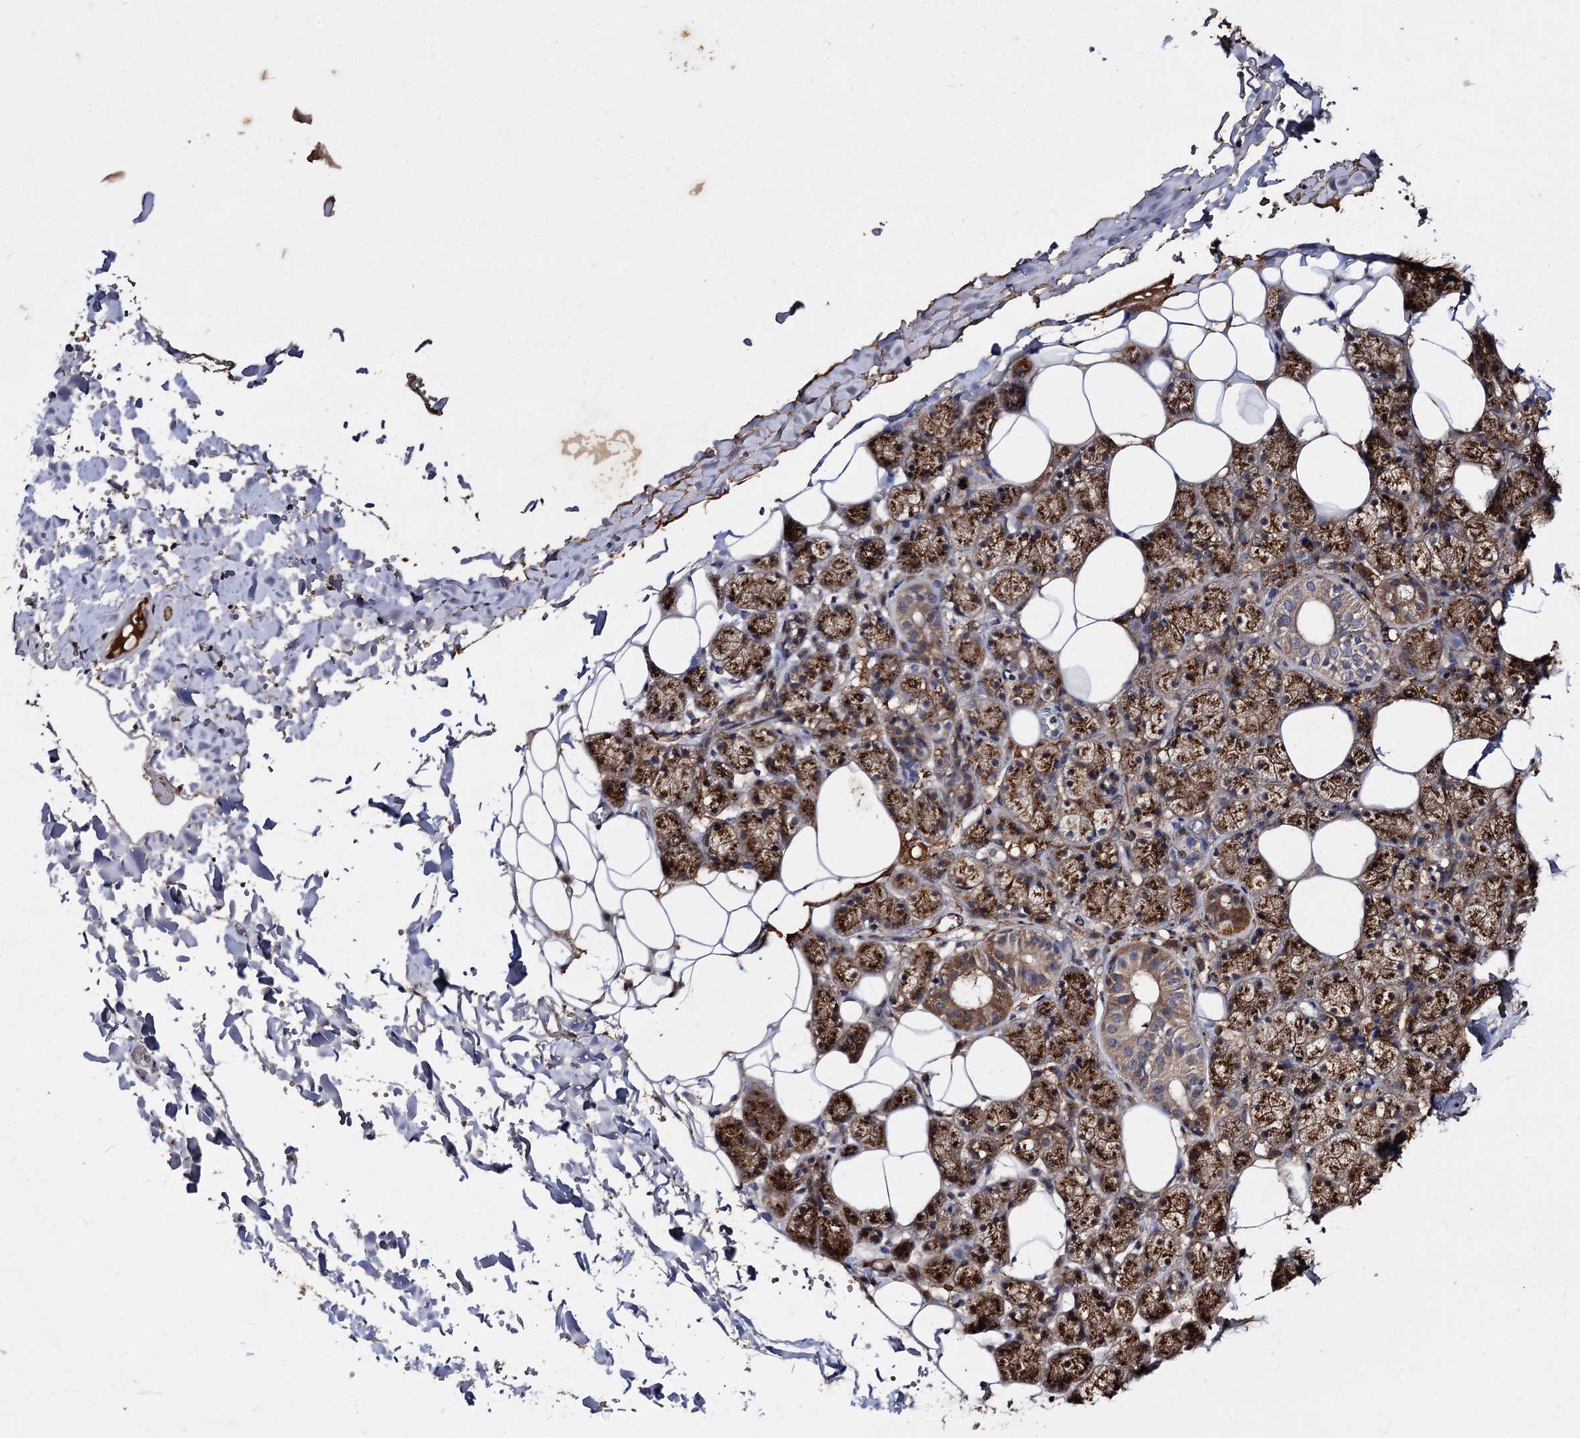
{"staining": {"intensity": "strong", "quantity": "25%-75%", "location": "cytoplasmic/membranous"}, "tissue": "salivary gland", "cell_type": "Glandular cells", "image_type": "normal", "snomed": [{"axis": "morphology", "description": "Normal tissue, NOS"}, {"axis": "topography", "description": "Salivary gland"}], "caption": "Immunohistochemistry histopathology image of normal human salivary gland stained for a protein (brown), which exhibits high levels of strong cytoplasmic/membranous expression in approximately 25%-75% of glandular cells.", "gene": "ARFIP2", "patient": {"sex": "female", "age": 33}}